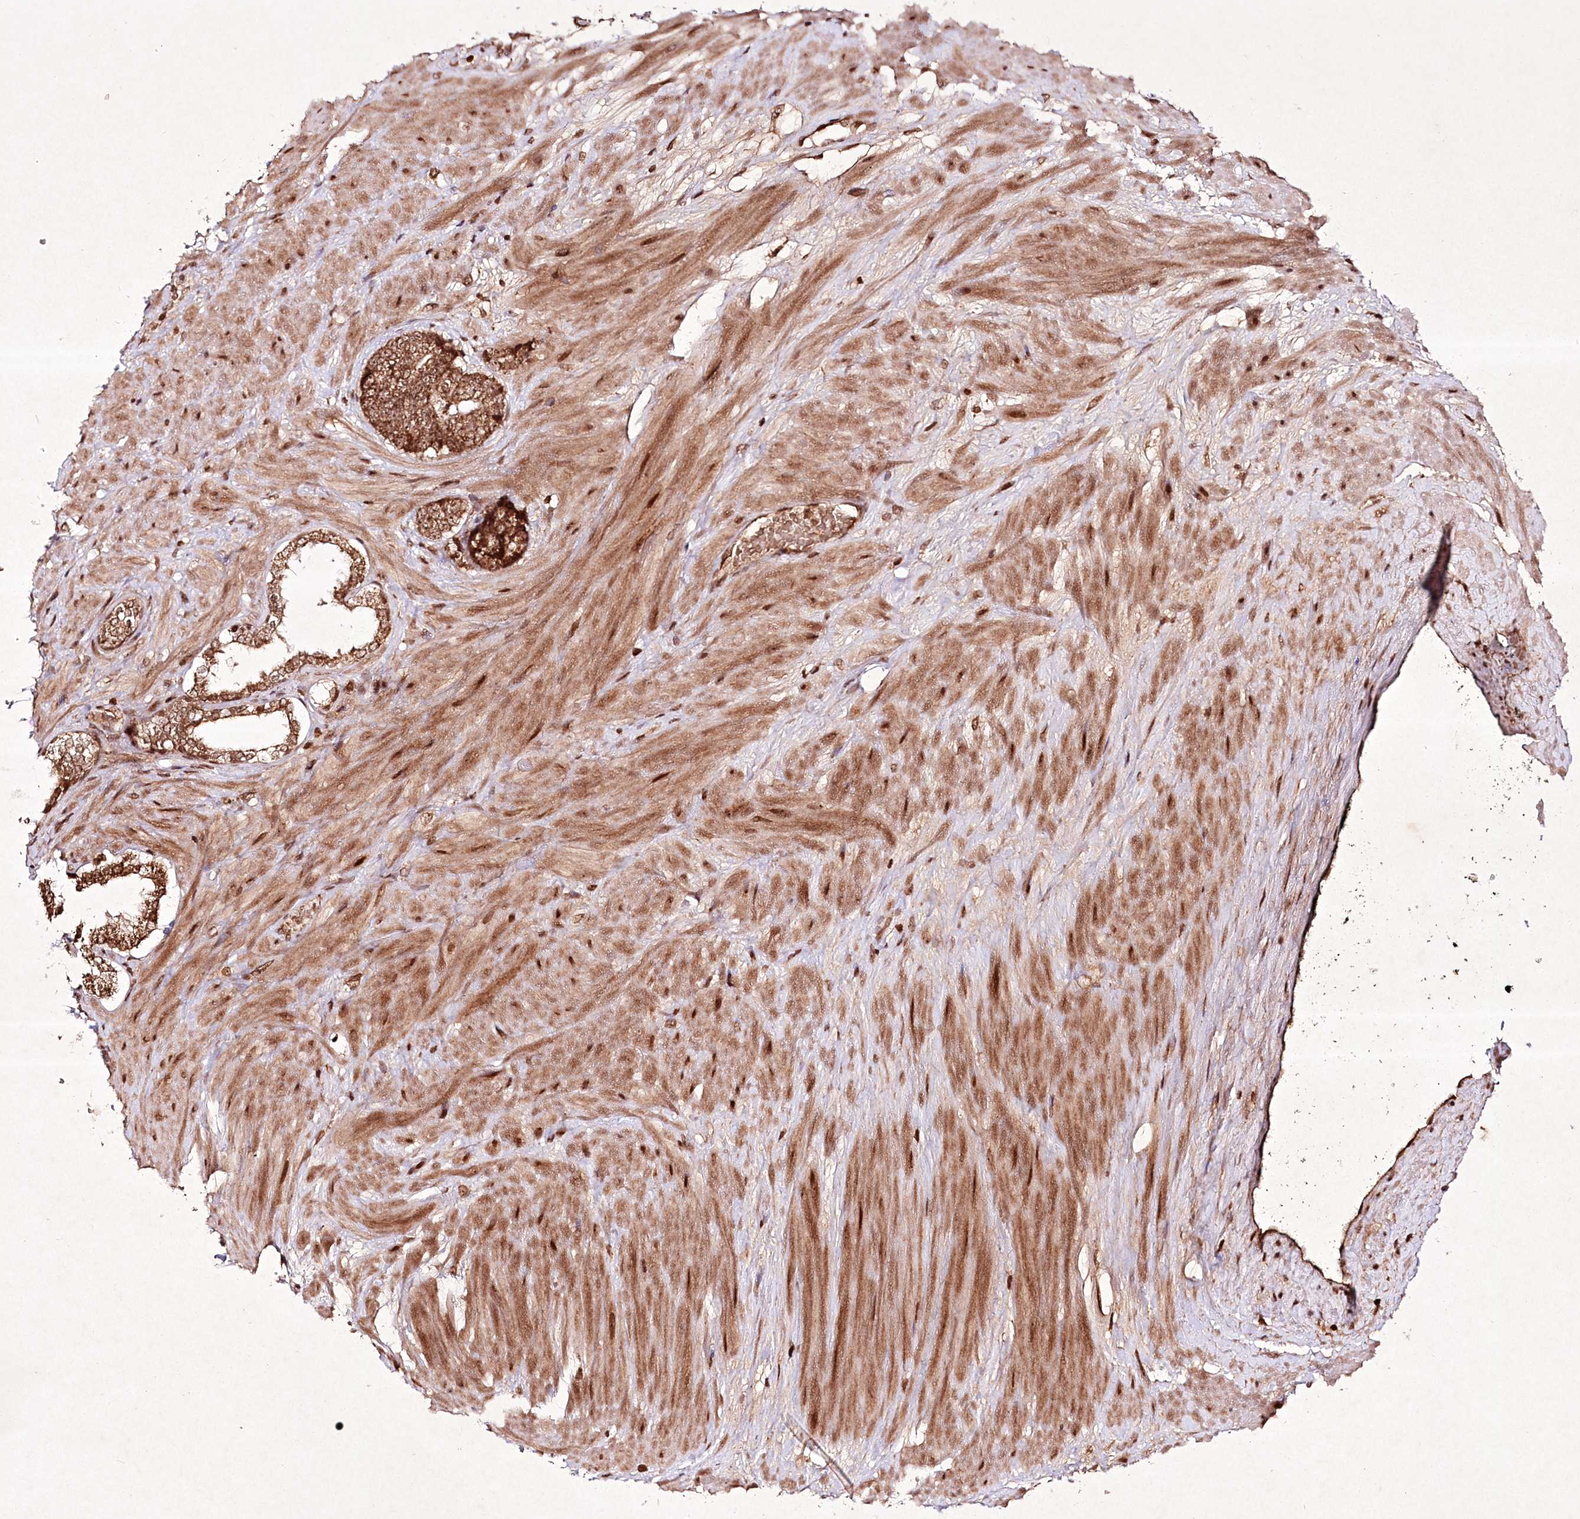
{"staining": {"intensity": "strong", "quantity": ">75%", "location": "cytoplasmic/membranous"}, "tissue": "prostate cancer", "cell_type": "Tumor cells", "image_type": "cancer", "snomed": [{"axis": "morphology", "description": "Adenocarcinoma, High grade"}, {"axis": "topography", "description": "Prostate"}], "caption": "High-grade adenocarcinoma (prostate) was stained to show a protein in brown. There is high levels of strong cytoplasmic/membranous staining in approximately >75% of tumor cells.", "gene": "CARM1", "patient": {"sex": "male", "age": 61}}